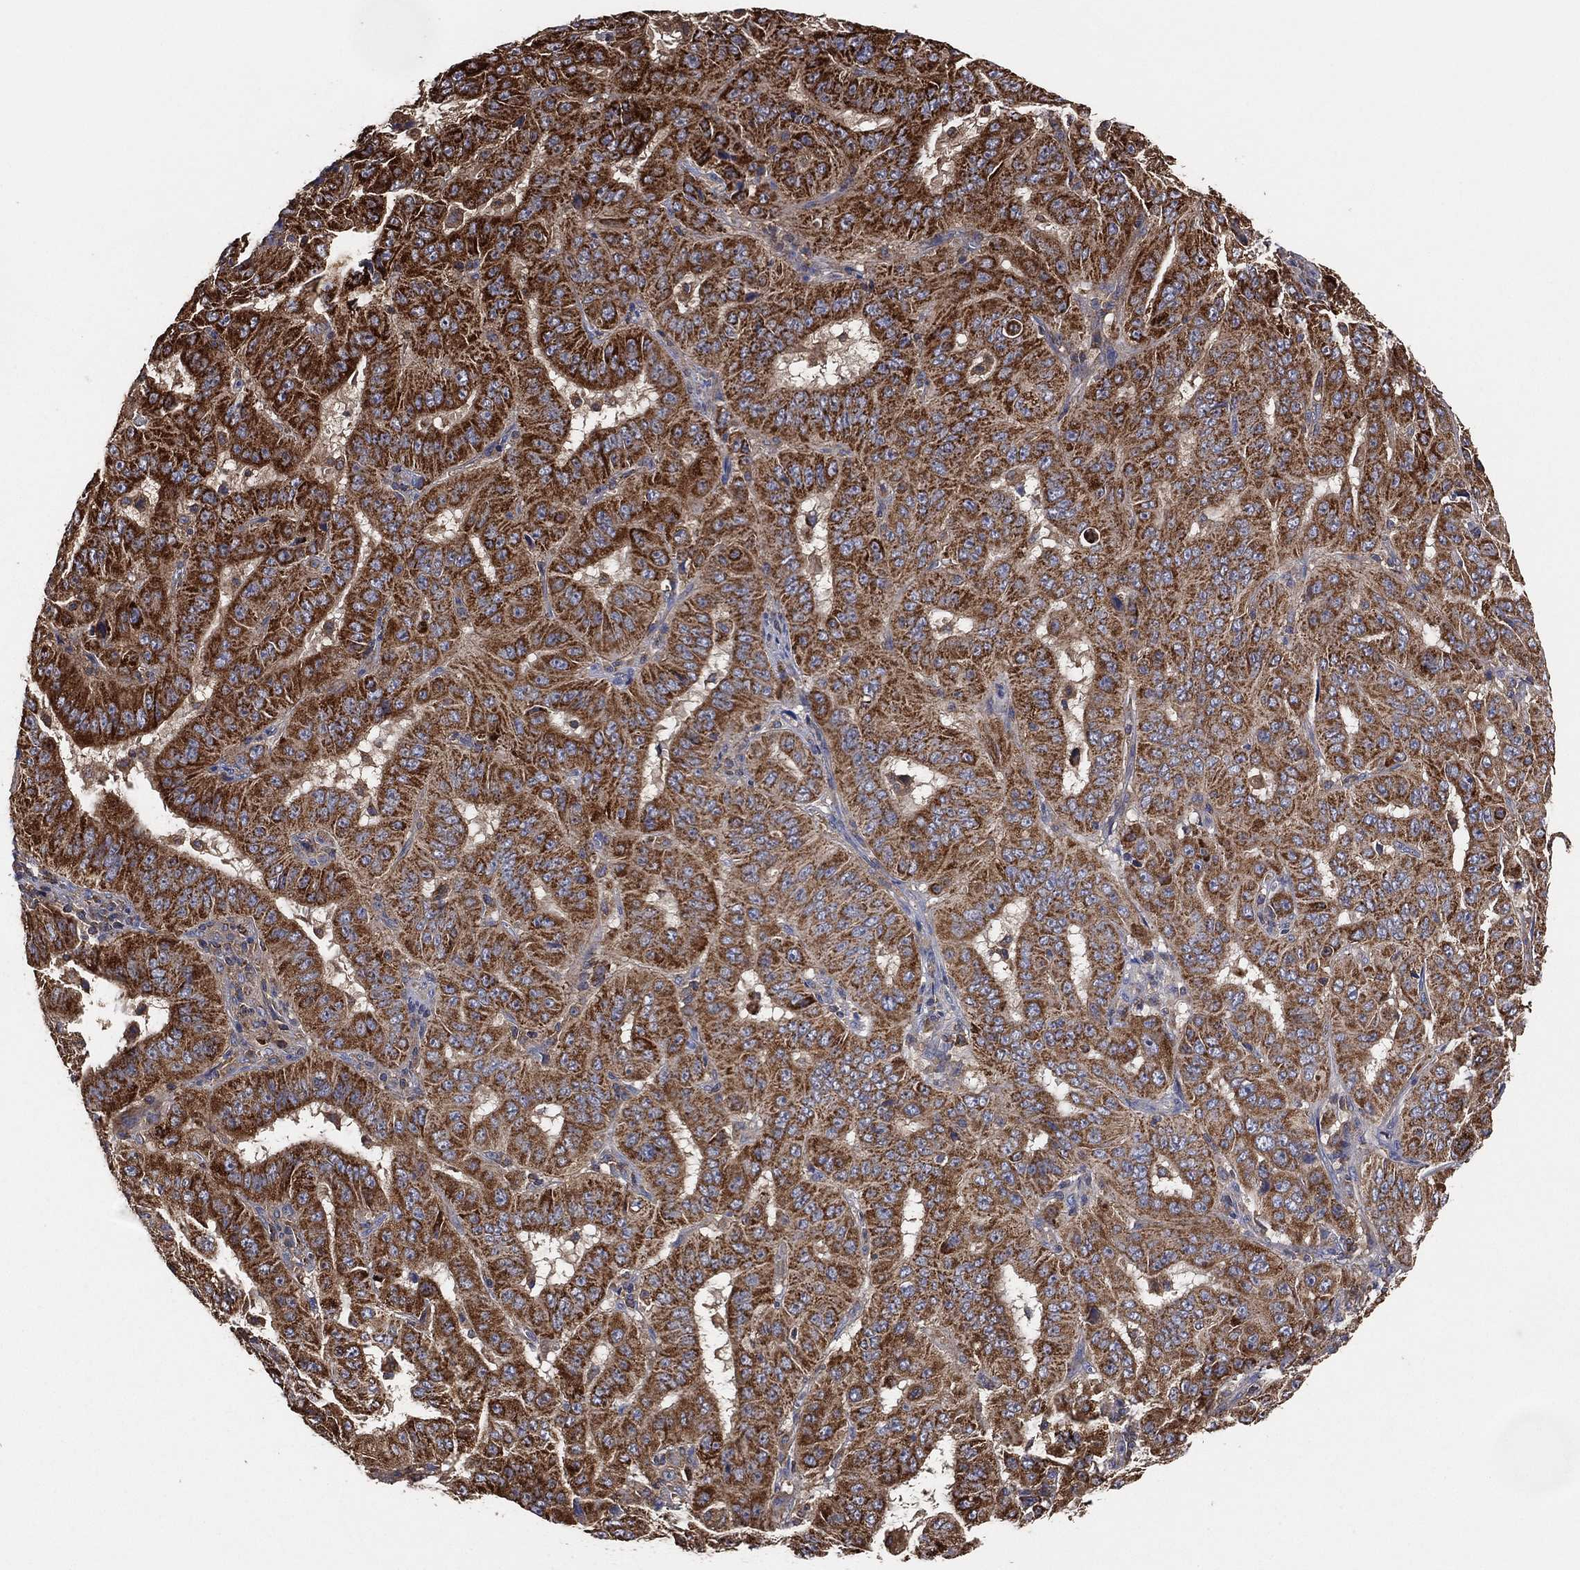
{"staining": {"intensity": "strong", "quantity": "25%-75%", "location": "cytoplasmic/membranous"}, "tissue": "pancreatic cancer", "cell_type": "Tumor cells", "image_type": "cancer", "snomed": [{"axis": "morphology", "description": "Adenocarcinoma, NOS"}, {"axis": "topography", "description": "Pancreas"}], "caption": "Protein expression analysis of pancreatic adenocarcinoma shows strong cytoplasmic/membranous staining in approximately 25%-75% of tumor cells. Using DAB (brown) and hematoxylin (blue) stains, captured at high magnification using brightfield microscopy.", "gene": "LIMD1", "patient": {"sex": "male", "age": 63}}